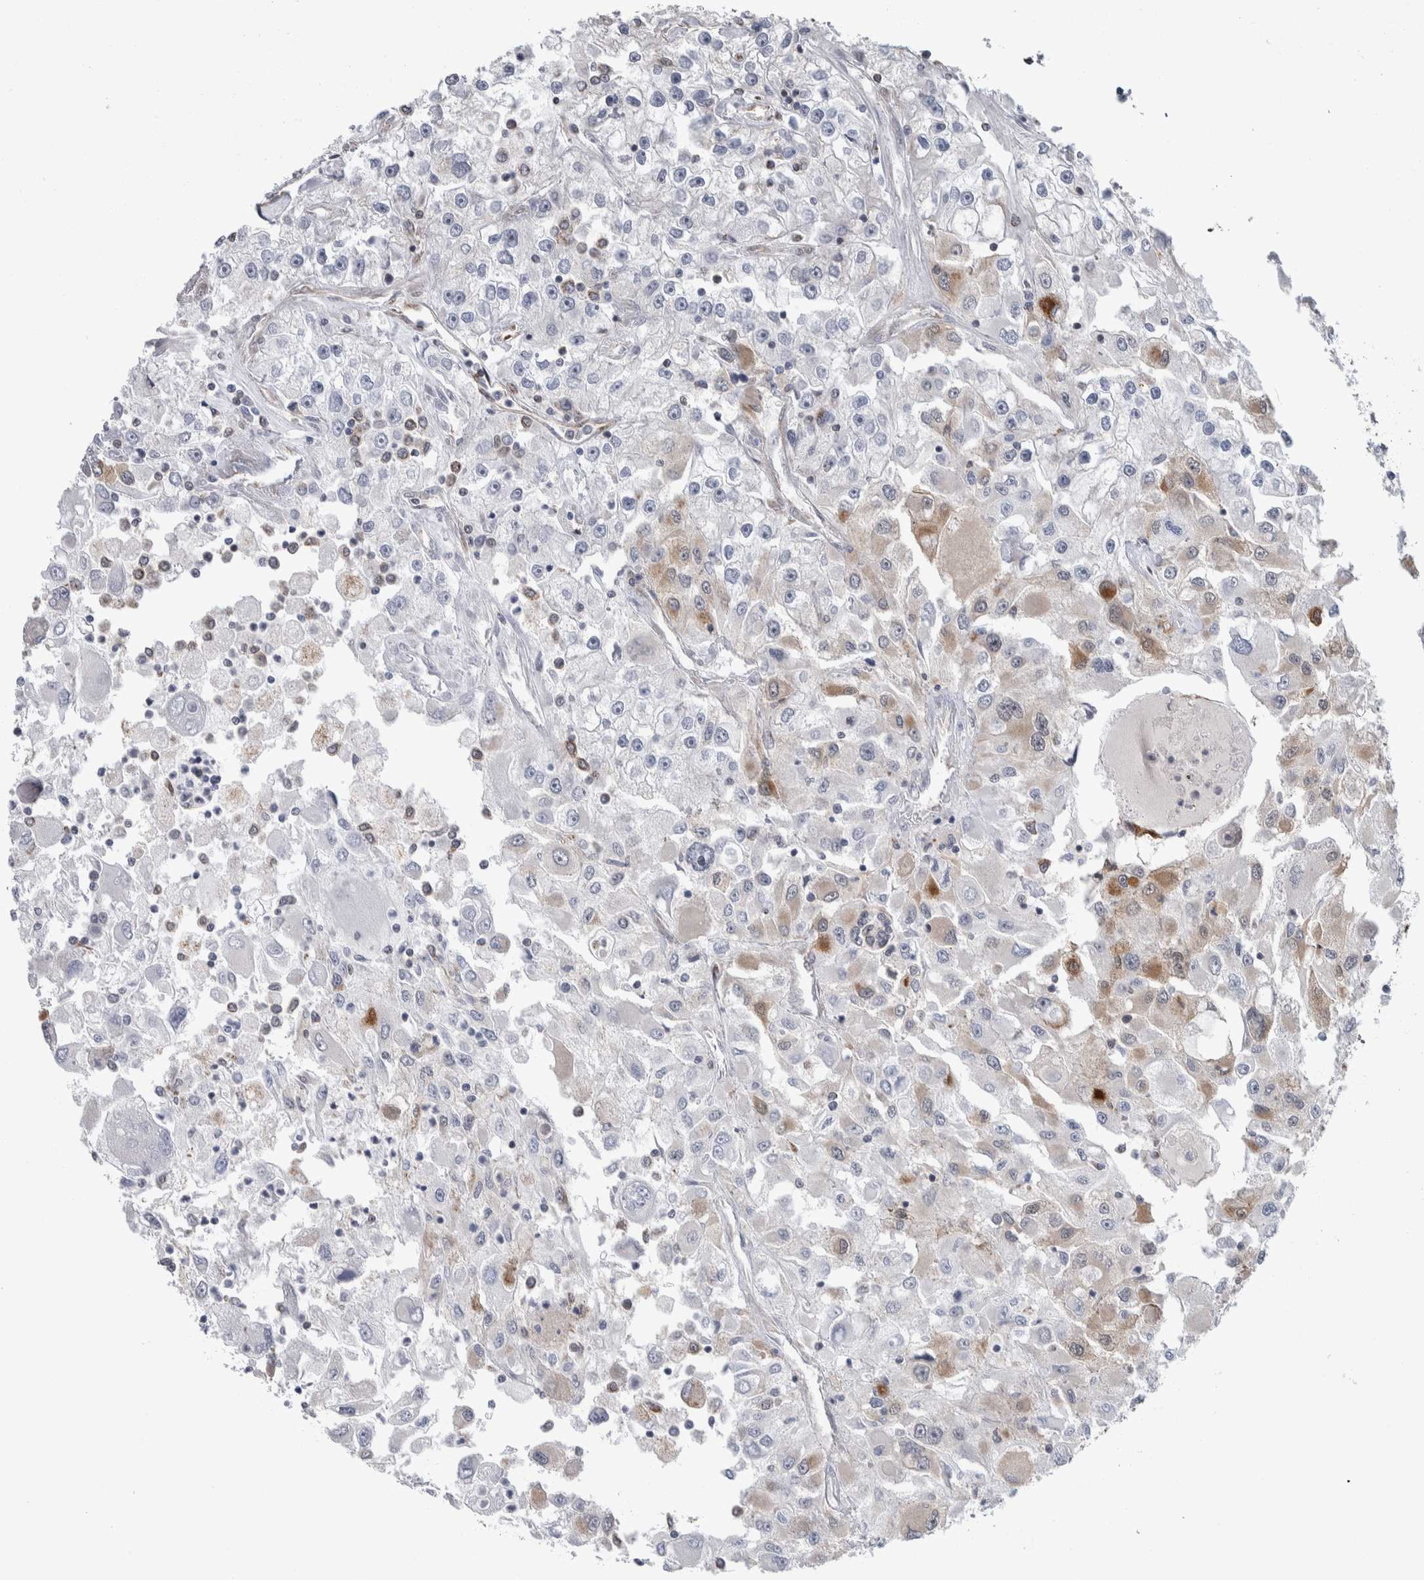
{"staining": {"intensity": "moderate", "quantity": "<25%", "location": "cytoplasmic/membranous"}, "tissue": "renal cancer", "cell_type": "Tumor cells", "image_type": "cancer", "snomed": [{"axis": "morphology", "description": "Adenocarcinoma, NOS"}, {"axis": "topography", "description": "Kidney"}], "caption": "High-power microscopy captured an immunohistochemistry (IHC) micrograph of renal cancer, revealing moderate cytoplasmic/membranous positivity in about <25% of tumor cells.", "gene": "ETFA", "patient": {"sex": "female", "age": 52}}